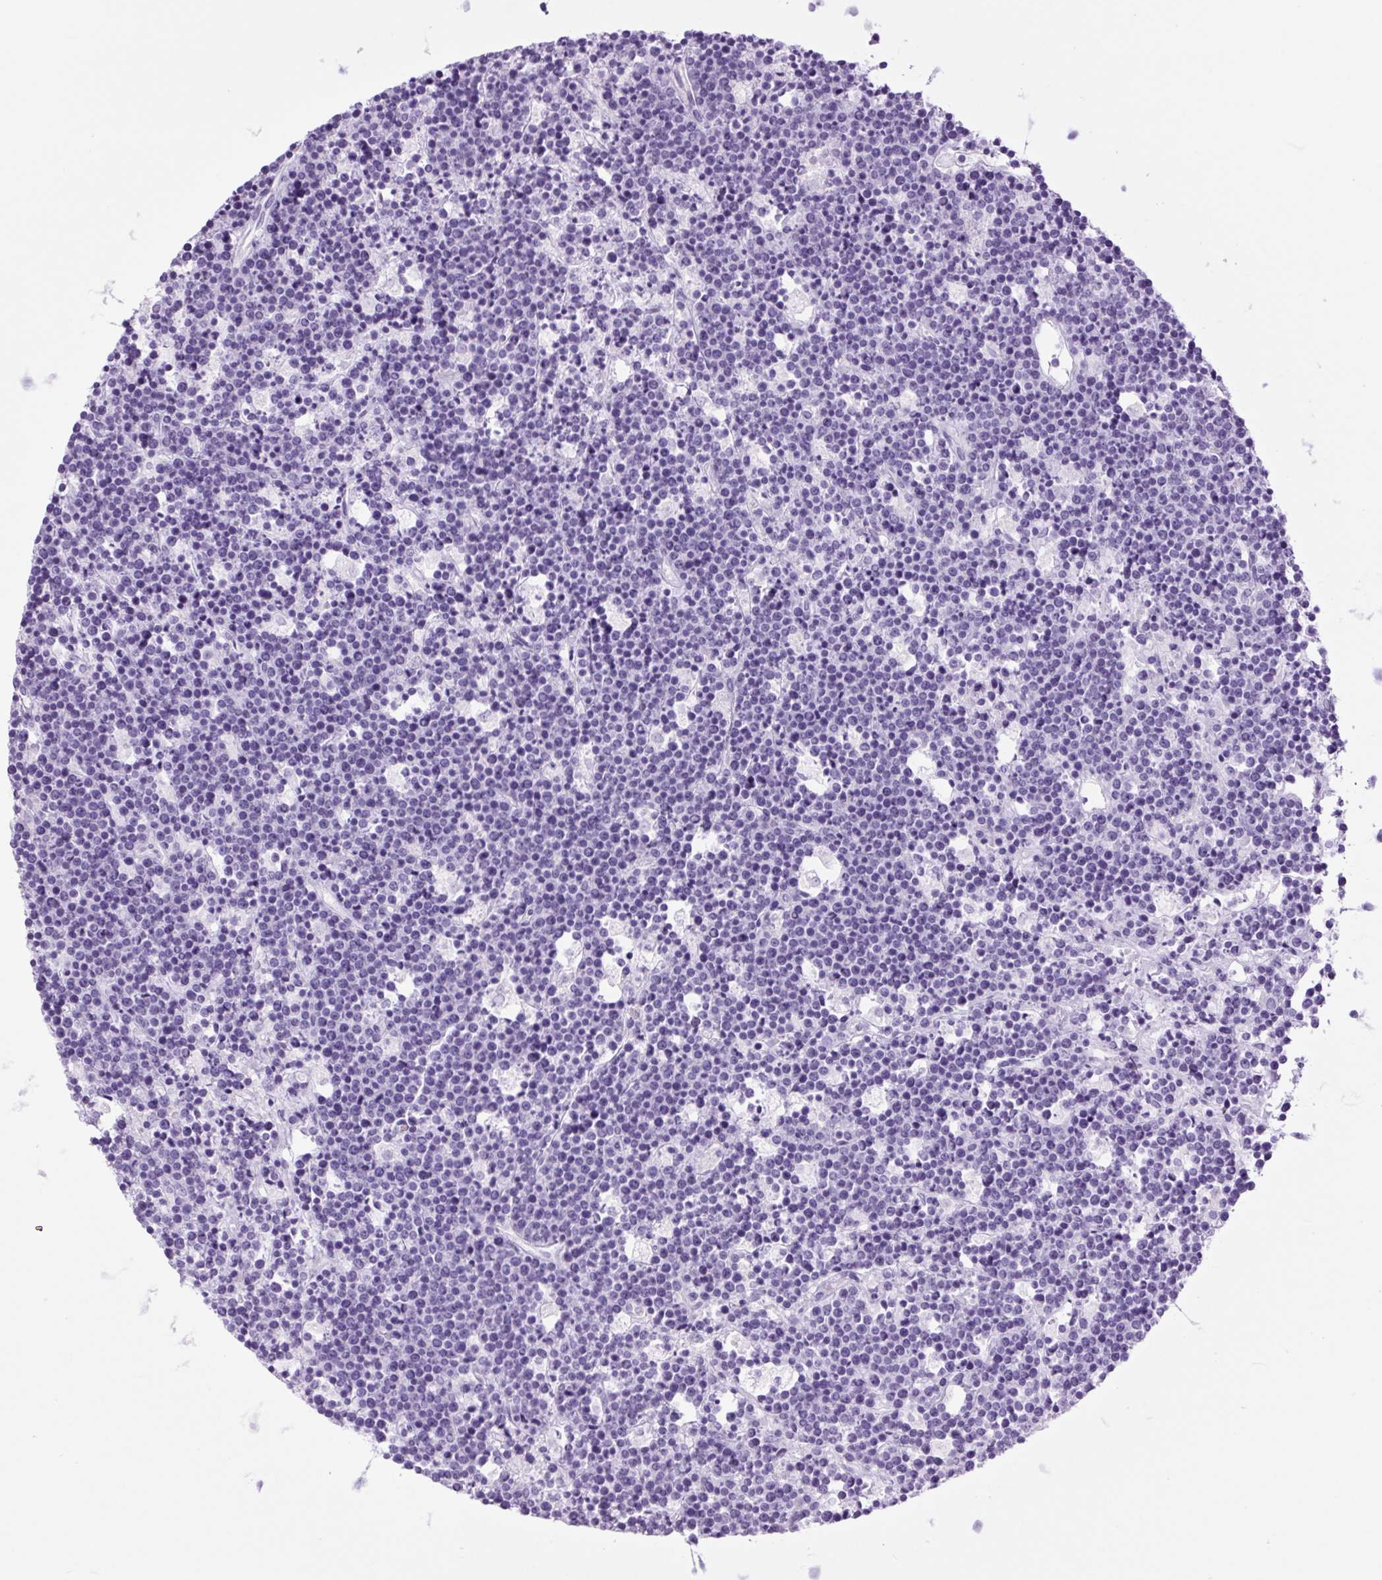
{"staining": {"intensity": "negative", "quantity": "none", "location": "none"}, "tissue": "lymphoma", "cell_type": "Tumor cells", "image_type": "cancer", "snomed": [{"axis": "morphology", "description": "Malignant lymphoma, non-Hodgkin's type, High grade"}, {"axis": "topography", "description": "Ovary"}], "caption": "Tumor cells show no significant staining in malignant lymphoma, non-Hodgkin's type (high-grade).", "gene": "TFF2", "patient": {"sex": "female", "age": 56}}